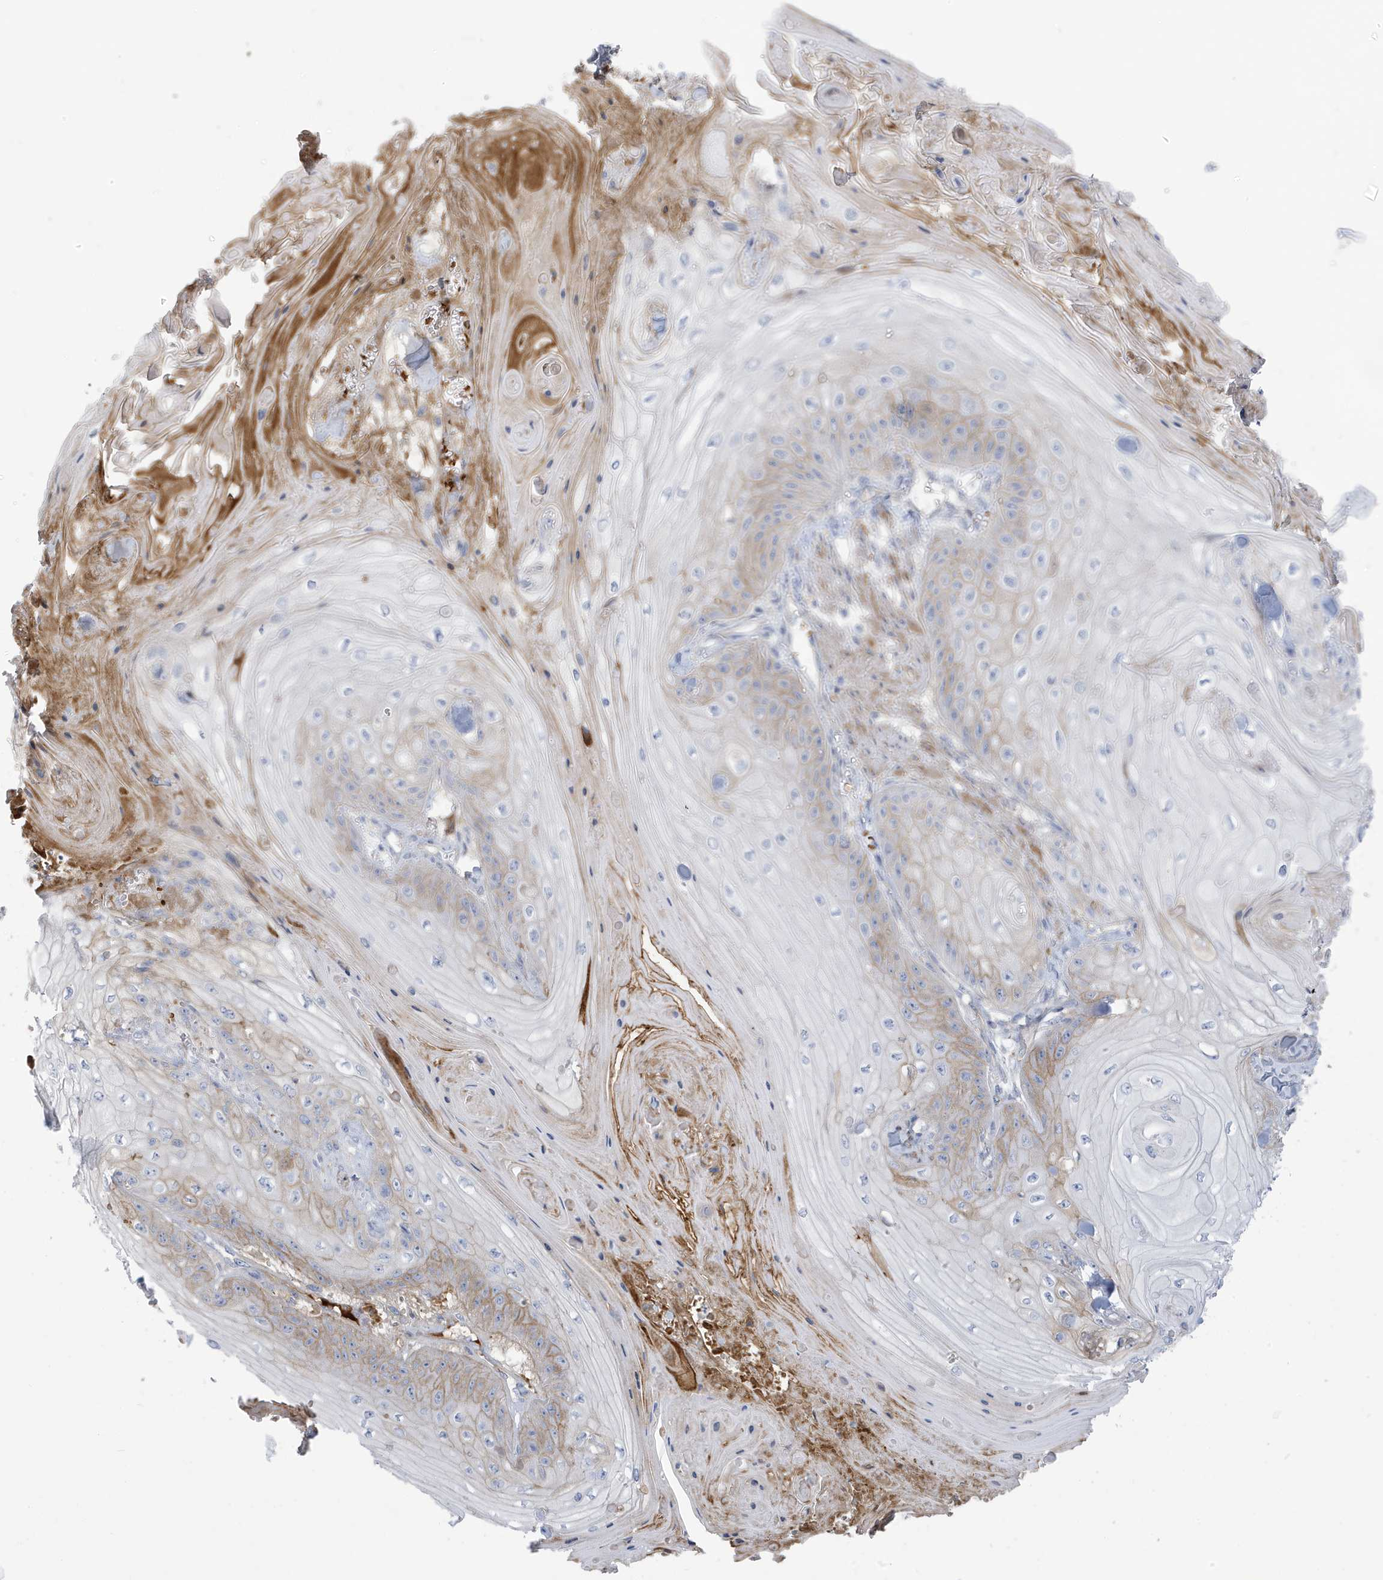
{"staining": {"intensity": "weak", "quantity": "<25%", "location": "cytoplasmic/membranous"}, "tissue": "skin cancer", "cell_type": "Tumor cells", "image_type": "cancer", "snomed": [{"axis": "morphology", "description": "Squamous cell carcinoma, NOS"}, {"axis": "topography", "description": "Skin"}], "caption": "Human skin squamous cell carcinoma stained for a protein using immunohistochemistry (IHC) shows no staining in tumor cells.", "gene": "ATP13A5", "patient": {"sex": "male", "age": 74}}